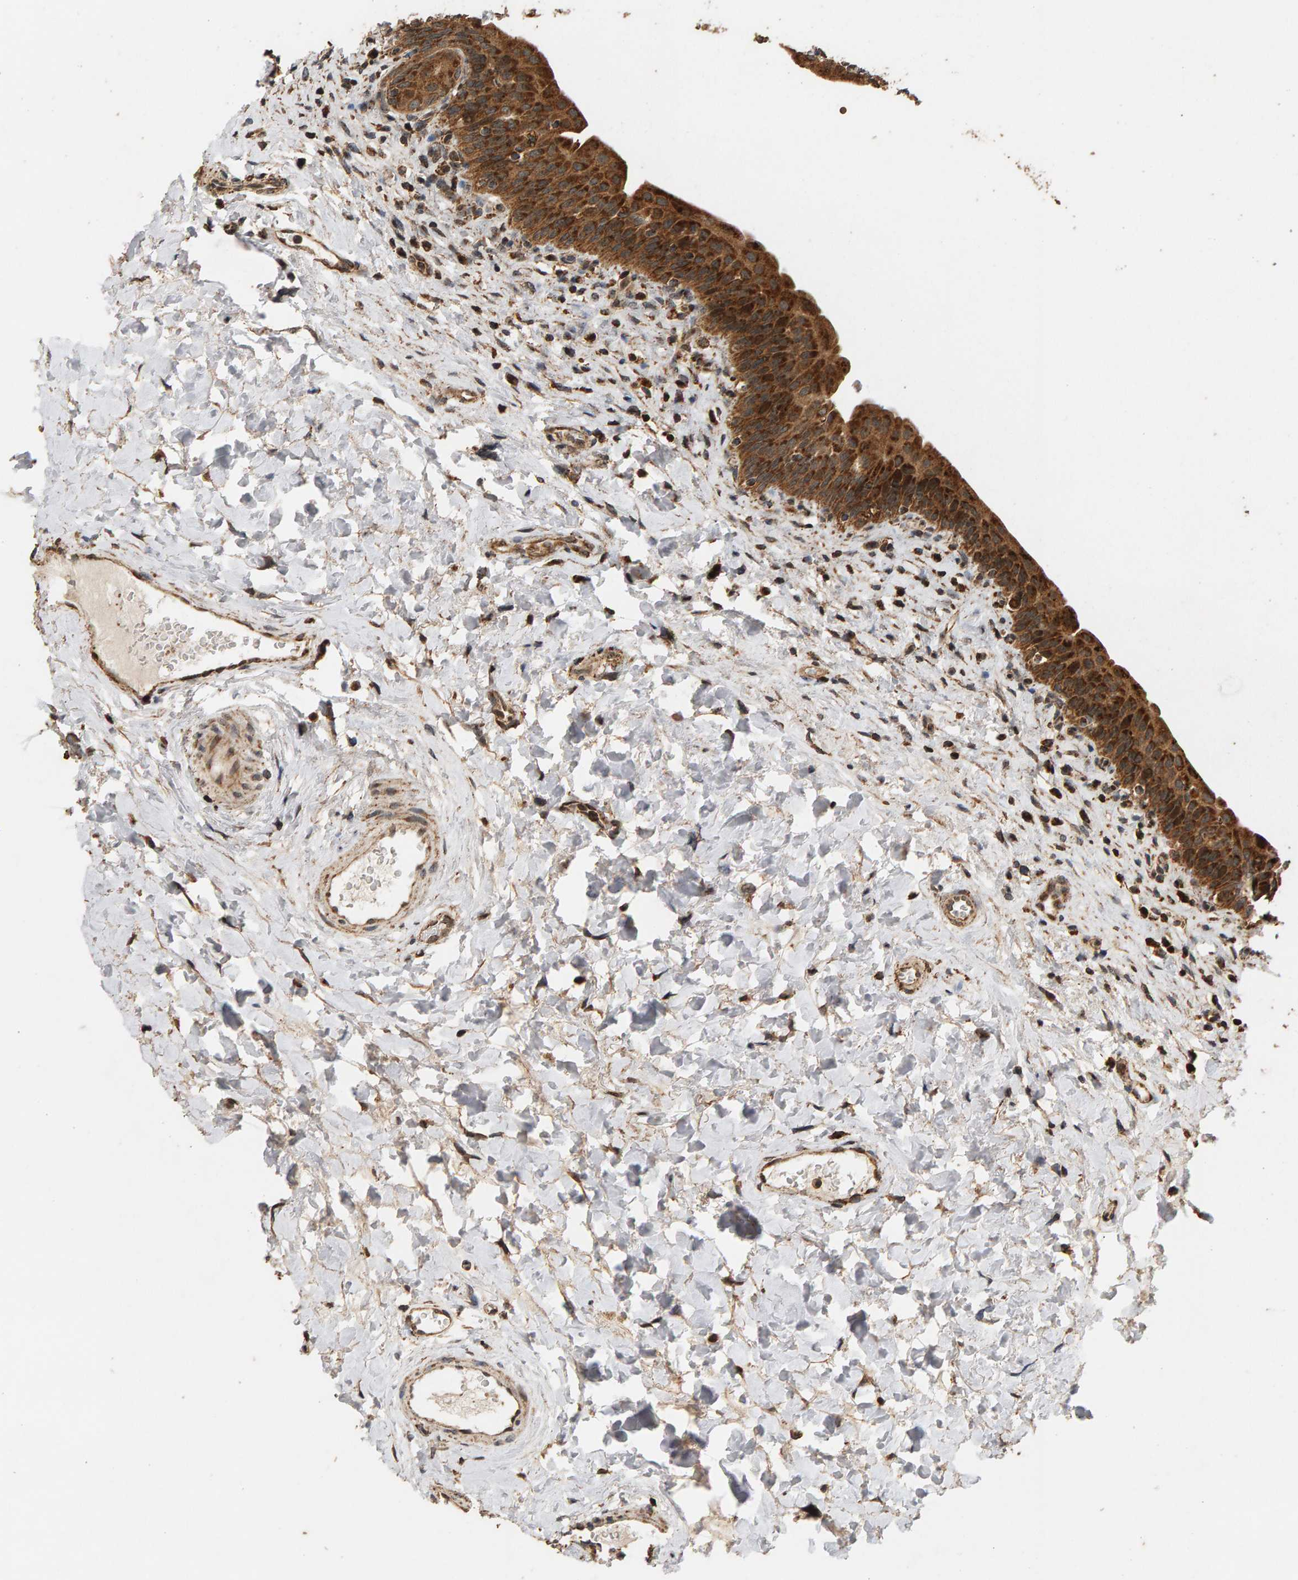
{"staining": {"intensity": "strong", "quantity": ">75%", "location": "cytoplasmic/membranous"}, "tissue": "urinary bladder", "cell_type": "Urothelial cells", "image_type": "normal", "snomed": [{"axis": "morphology", "description": "Normal tissue, NOS"}, {"axis": "topography", "description": "Urinary bladder"}], "caption": "Immunohistochemical staining of normal urinary bladder displays >75% levels of strong cytoplasmic/membranous protein staining in about >75% of urothelial cells. The staining is performed using DAB brown chromogen to label protein expression. The nuclei are counter-stained blue using hematoxylin.", "gene": "GSTK1", "patient": {"sex": "male", "age": 83}}